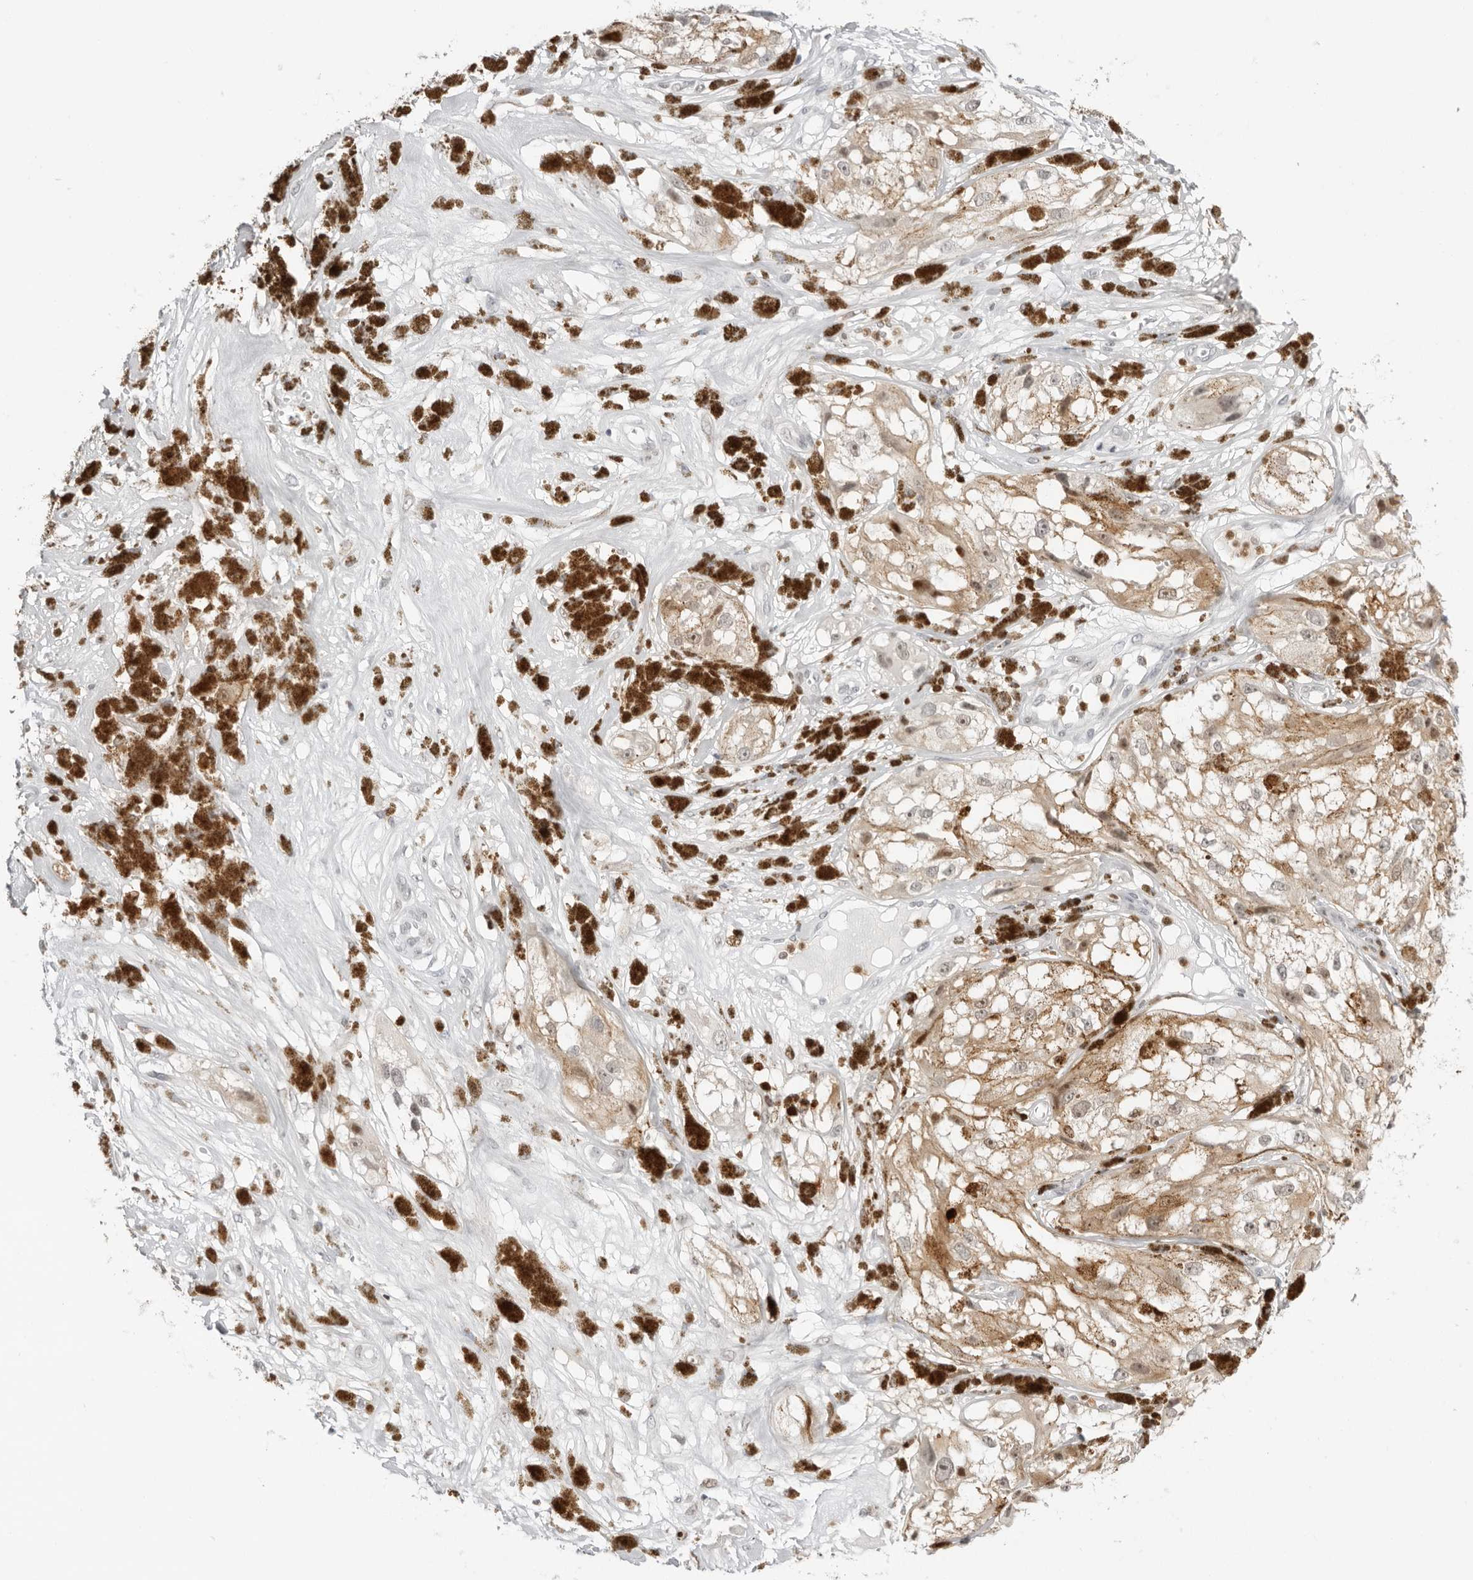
{"staining": {"intensity": "weak", "quantity": "25%-75%", "location": "cytoplasmic/membranous,nuclear"}, "tissue": "melanoma", "cell_type": "Tumor cells", "image_type": "cancer", "snomed": [{"axis": "morphology", "description": "Malignant melanoma, NOS"}, {"axis": "topography", "description": "Skin"}], "caption": "Melanoma stained for a protein demonstrates weak cytoplasmic/membranous and nuclear positivity in tumor cells.", "gene": "RNF146", "patient": {"sex": "male", "age": 88}}